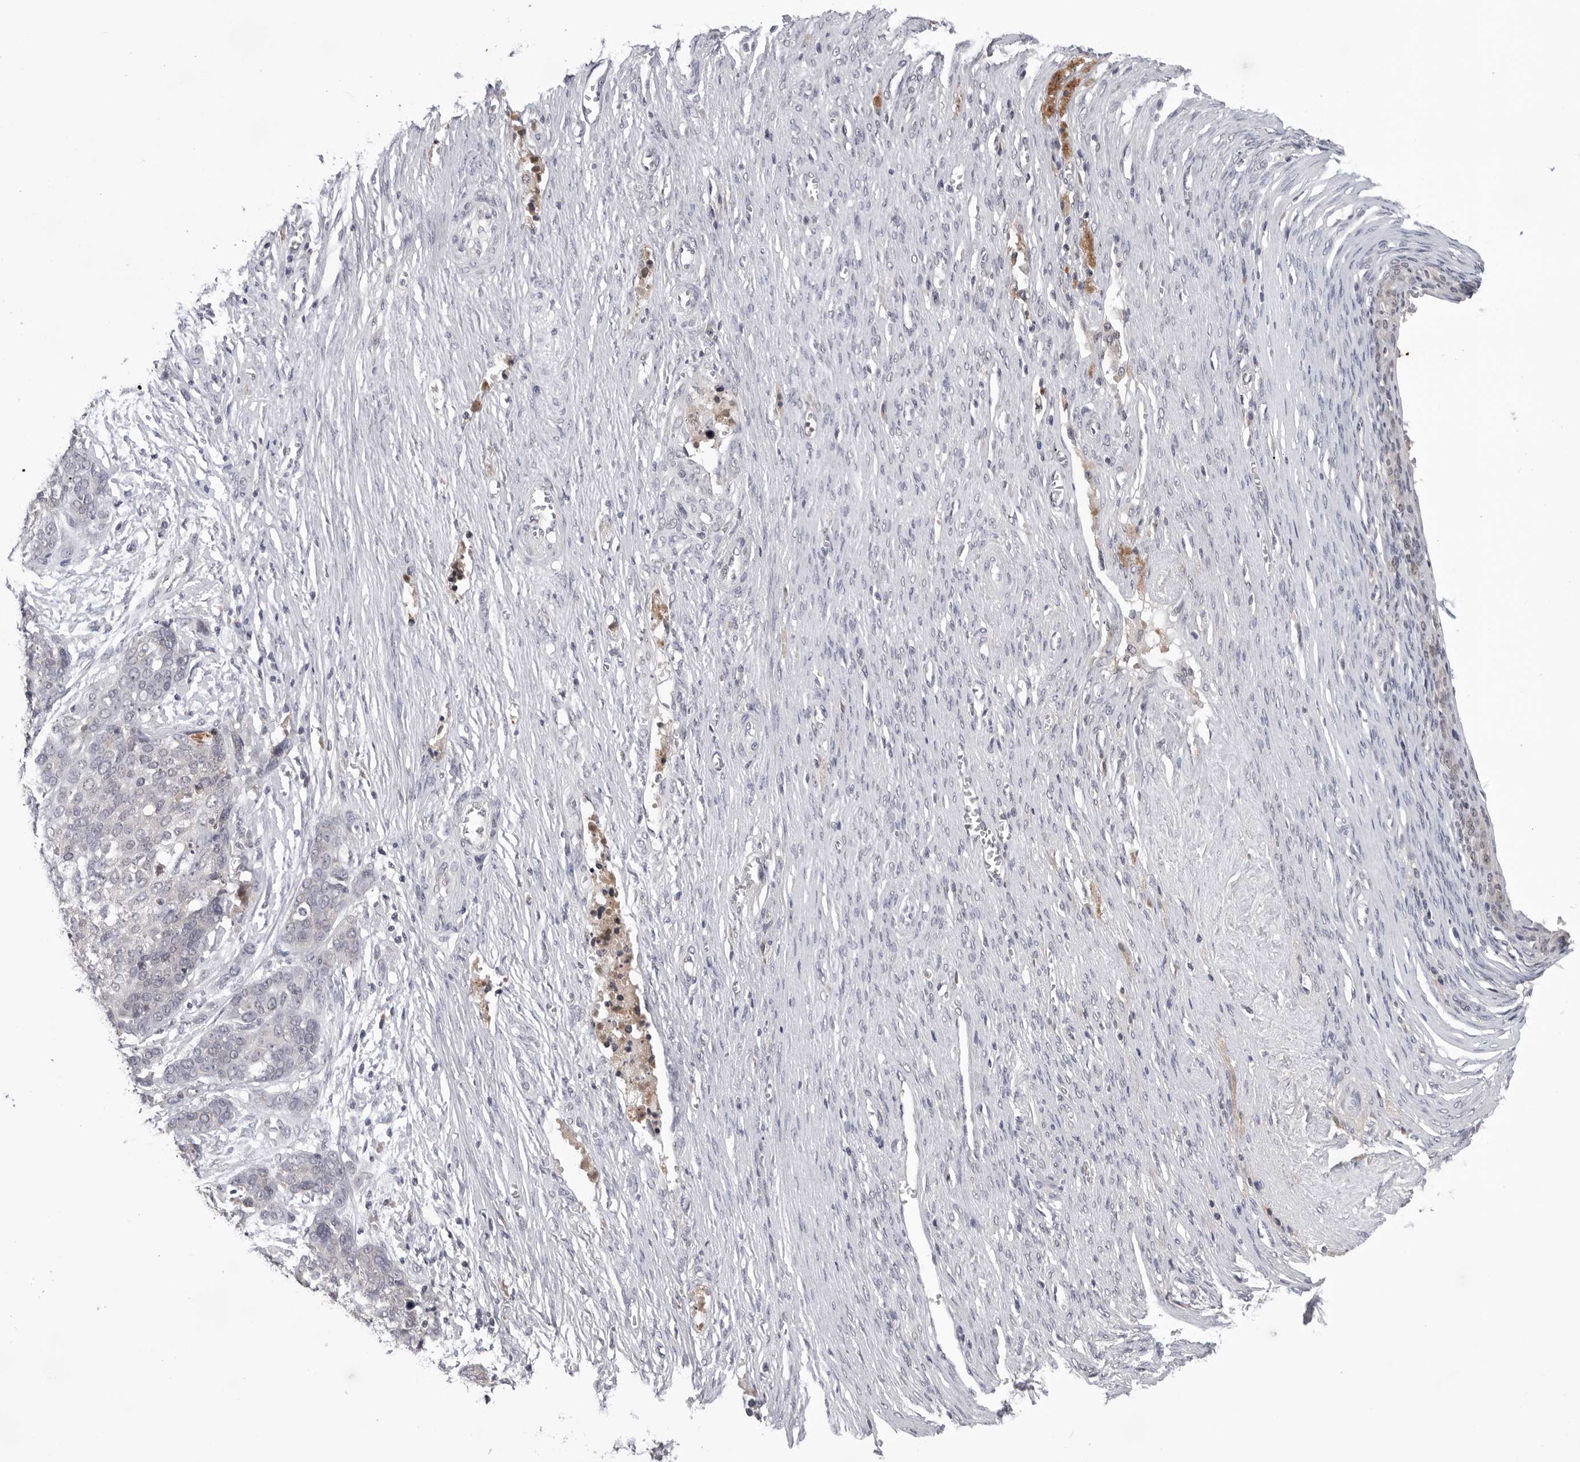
{"staining": {"intensity": "negative", "quantity": "none", "location": "none"}, "tissue": "ovarian cancer", "cell_type": "Tumor cells", "image_type": "cancer", "snomed": [{"axis": "morphology", "description": "Cystadenocarcinoma, serous, NOS"}, {"axis": "topography", "description": "Ovary"}], "caption": "This histopathology image is of serous cystadenocarcinoma (ovarian) stained with IHC to label a protein in brown with the nuclei are counter-stained blue. There is no positivity in tumor cells.", "gene": "CDK20", "patient": {"sex": "female", "age": 44}}